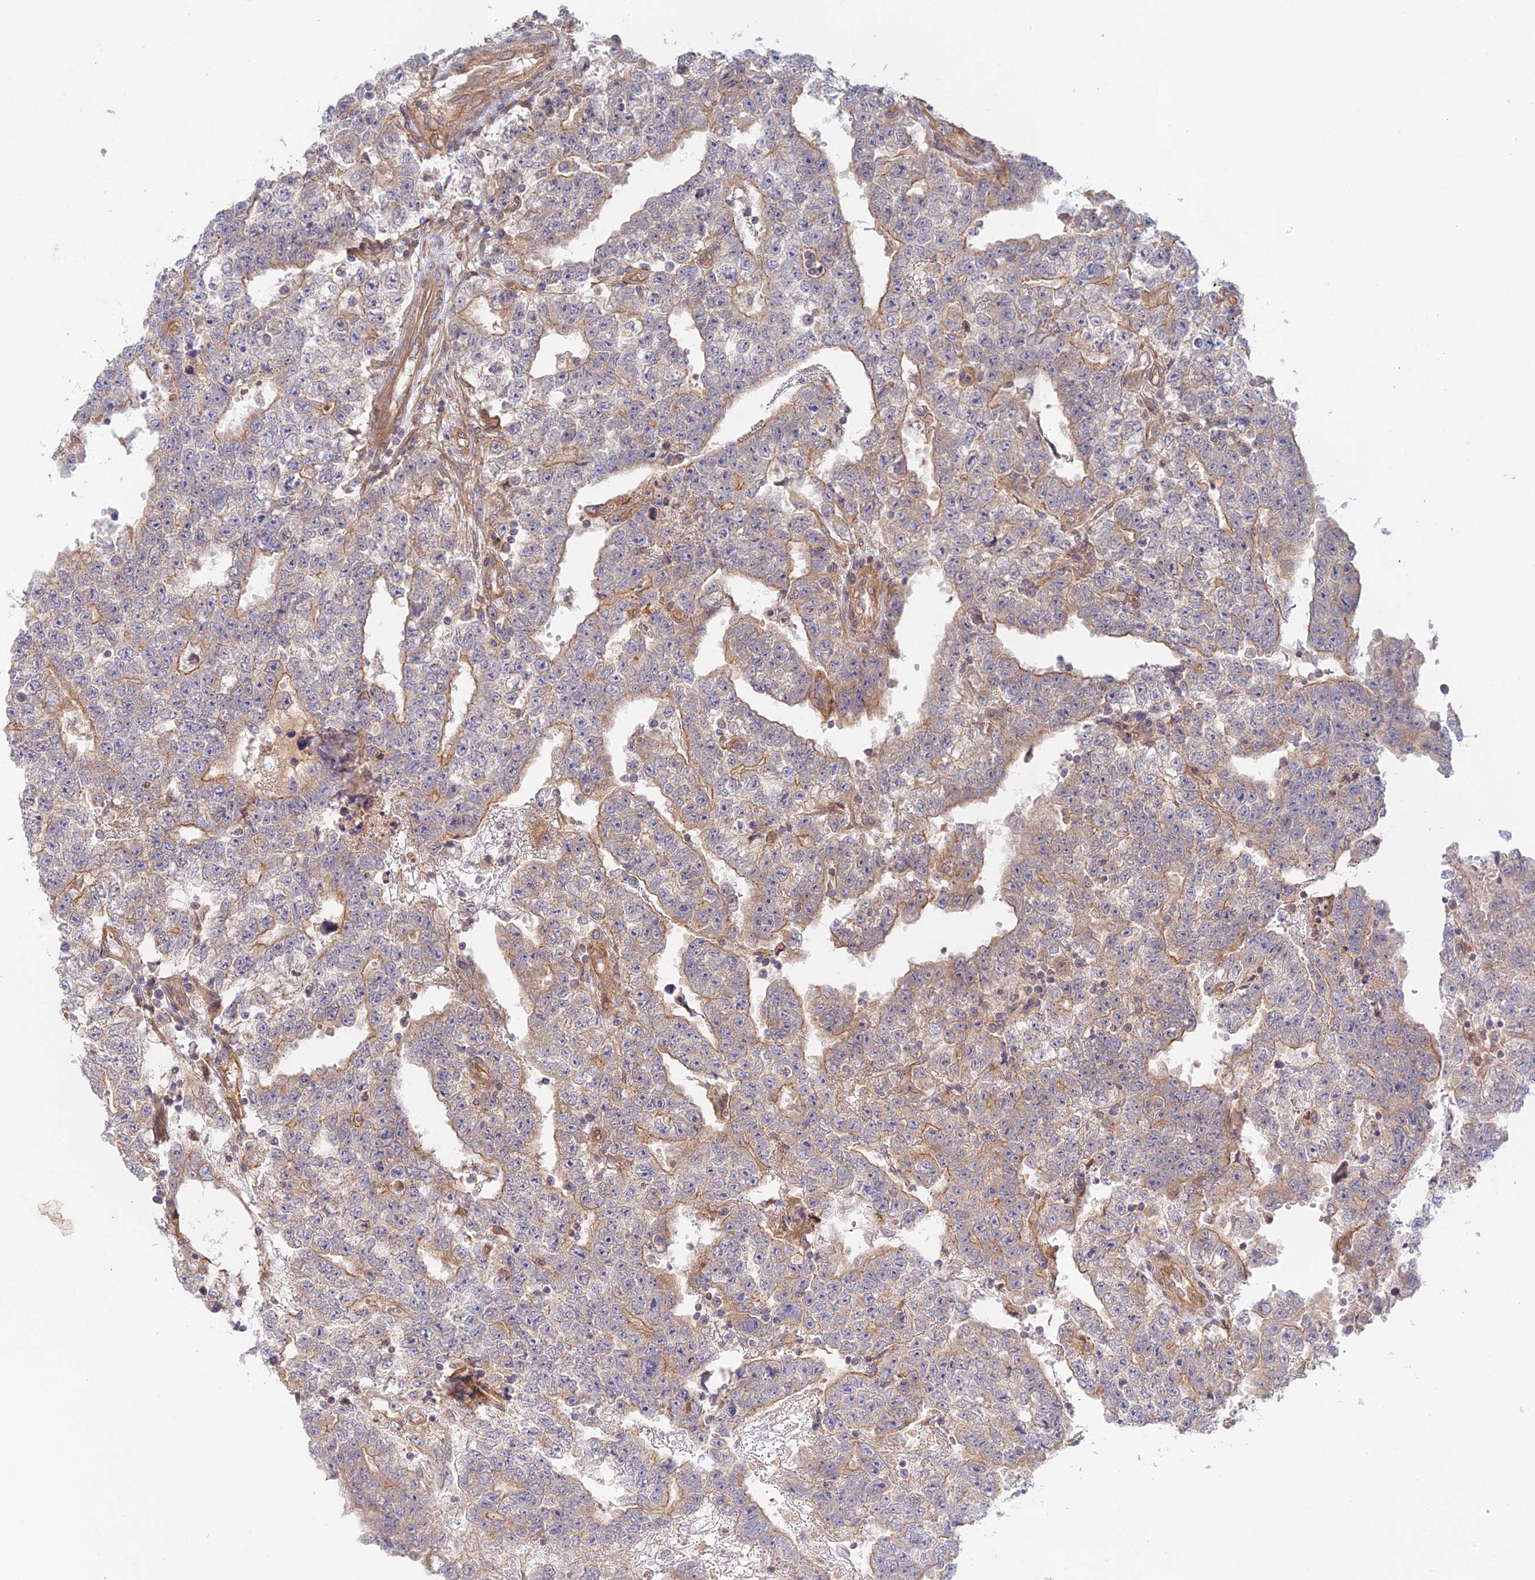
{"staining": {"intensity": "weak", "quantity": "25%-75%", "location": "cytoplasmic/membranous"}, "tissue": "testis cancer", "cell_type": "Tumor cells", "image_type": "cancer", "snomed": [{"axis": "morphology", "description": "Carcinoma, Embryonal, NOS"}, {"axis": "topography", "description": "Testis"}], "caption": "Immunohistochemistry staining of embryonal carcinoma (testis), which demonstrates low levels of weak cytoplasmic/membranous expression in approximately 25%-75% of tumor cells indicating weak cytoplasmic/membranous protein positivity. The staining was performed using DAB (brown) for protein detection and nuclei were counterstained in hematoxylin (blue).", "gene": "MYO9A", "patient": {"sex": "male", "age": 25}}